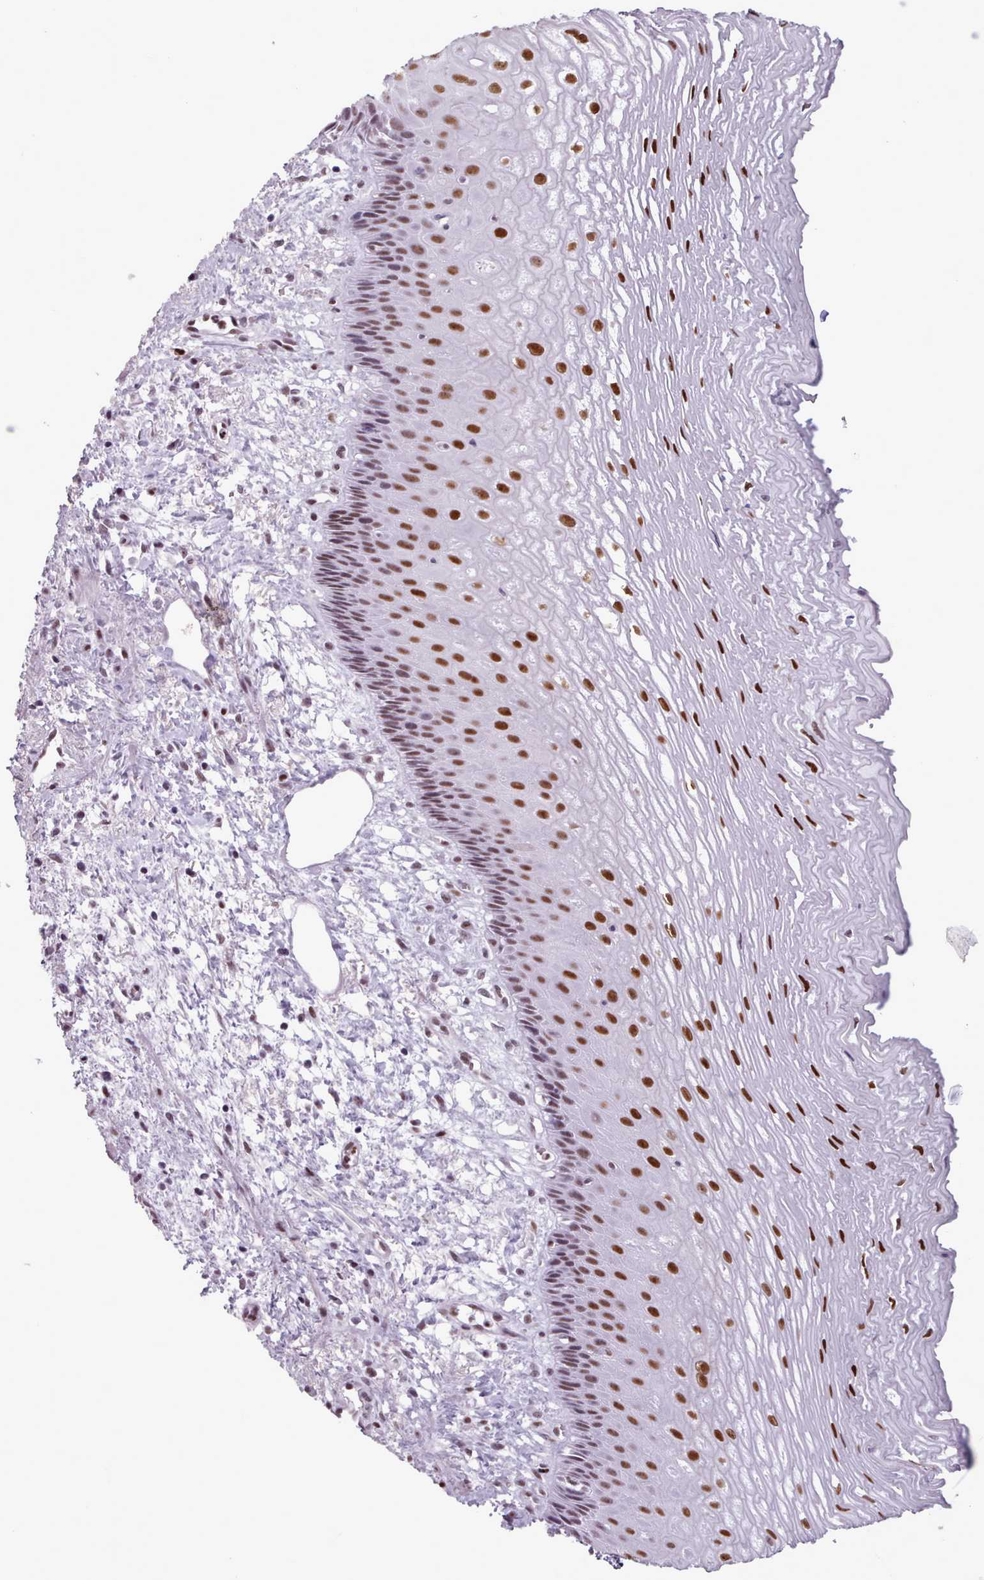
{"staining": {"intensity": "strong", "quantity": ">75%", "location": "nuclear"}, "tissue": "esophagus", "cell_type": "Squamous epithelial cells", "image_type": "normal", "snomed": [{"axis": "morphology", "description": "Normal tissue, NOS"}, {"axis": "topography", "description": "Esophagus"}], "caption": "Squamous epithelial cells demonstrate high levels of strong nuclear staining in about >75% of cells in unremarkable esophagus.", "gene": "SRSF4", "patient": {"sex": "male", "age": 60}}